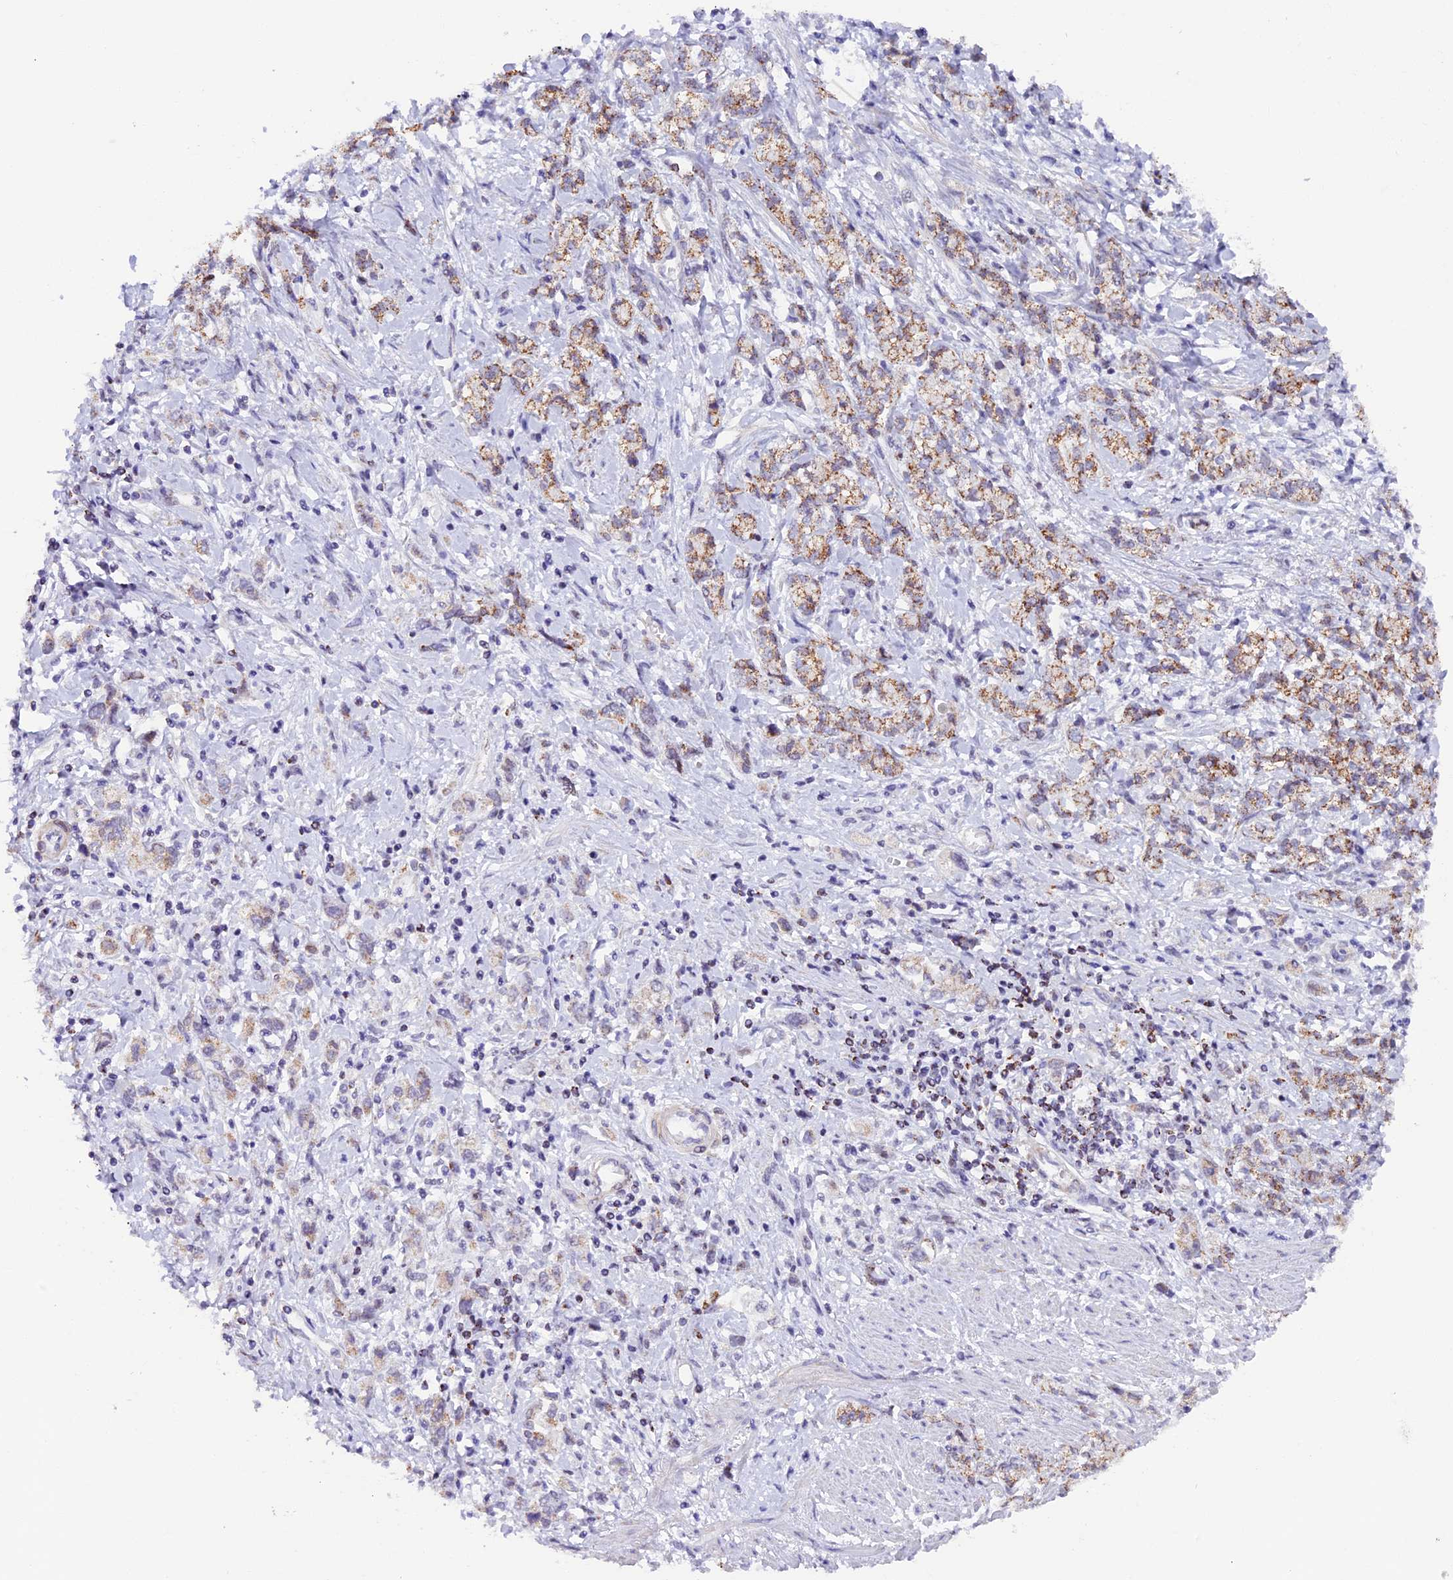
{"staining": {"intensity": "moderate", "quantity": ">75%", "location": "cytoplasmic/membranous"}, "tissue": "stomach cancer", "cell_type": "Tumor cells", "image_type": "cancer", "snomed": [{"axis": "morphology", "description": "Adenocarcinoma, NOS"}, {"axis": "topography", "description": "Stomach"}], "caption": "Immunohistochemistry (IHC) of human stomach adenocarcinoma shows medium levels of moderate cytoplasmic/membranous positivity in approximately >75% of tumor cells. The staining is performed using DAB brown chromogen to label protein expression. The nuclei are counter-stained blue using hematoxylin.", "gene": "TFAM", "patient": {"sex": "female", "age": 76}}